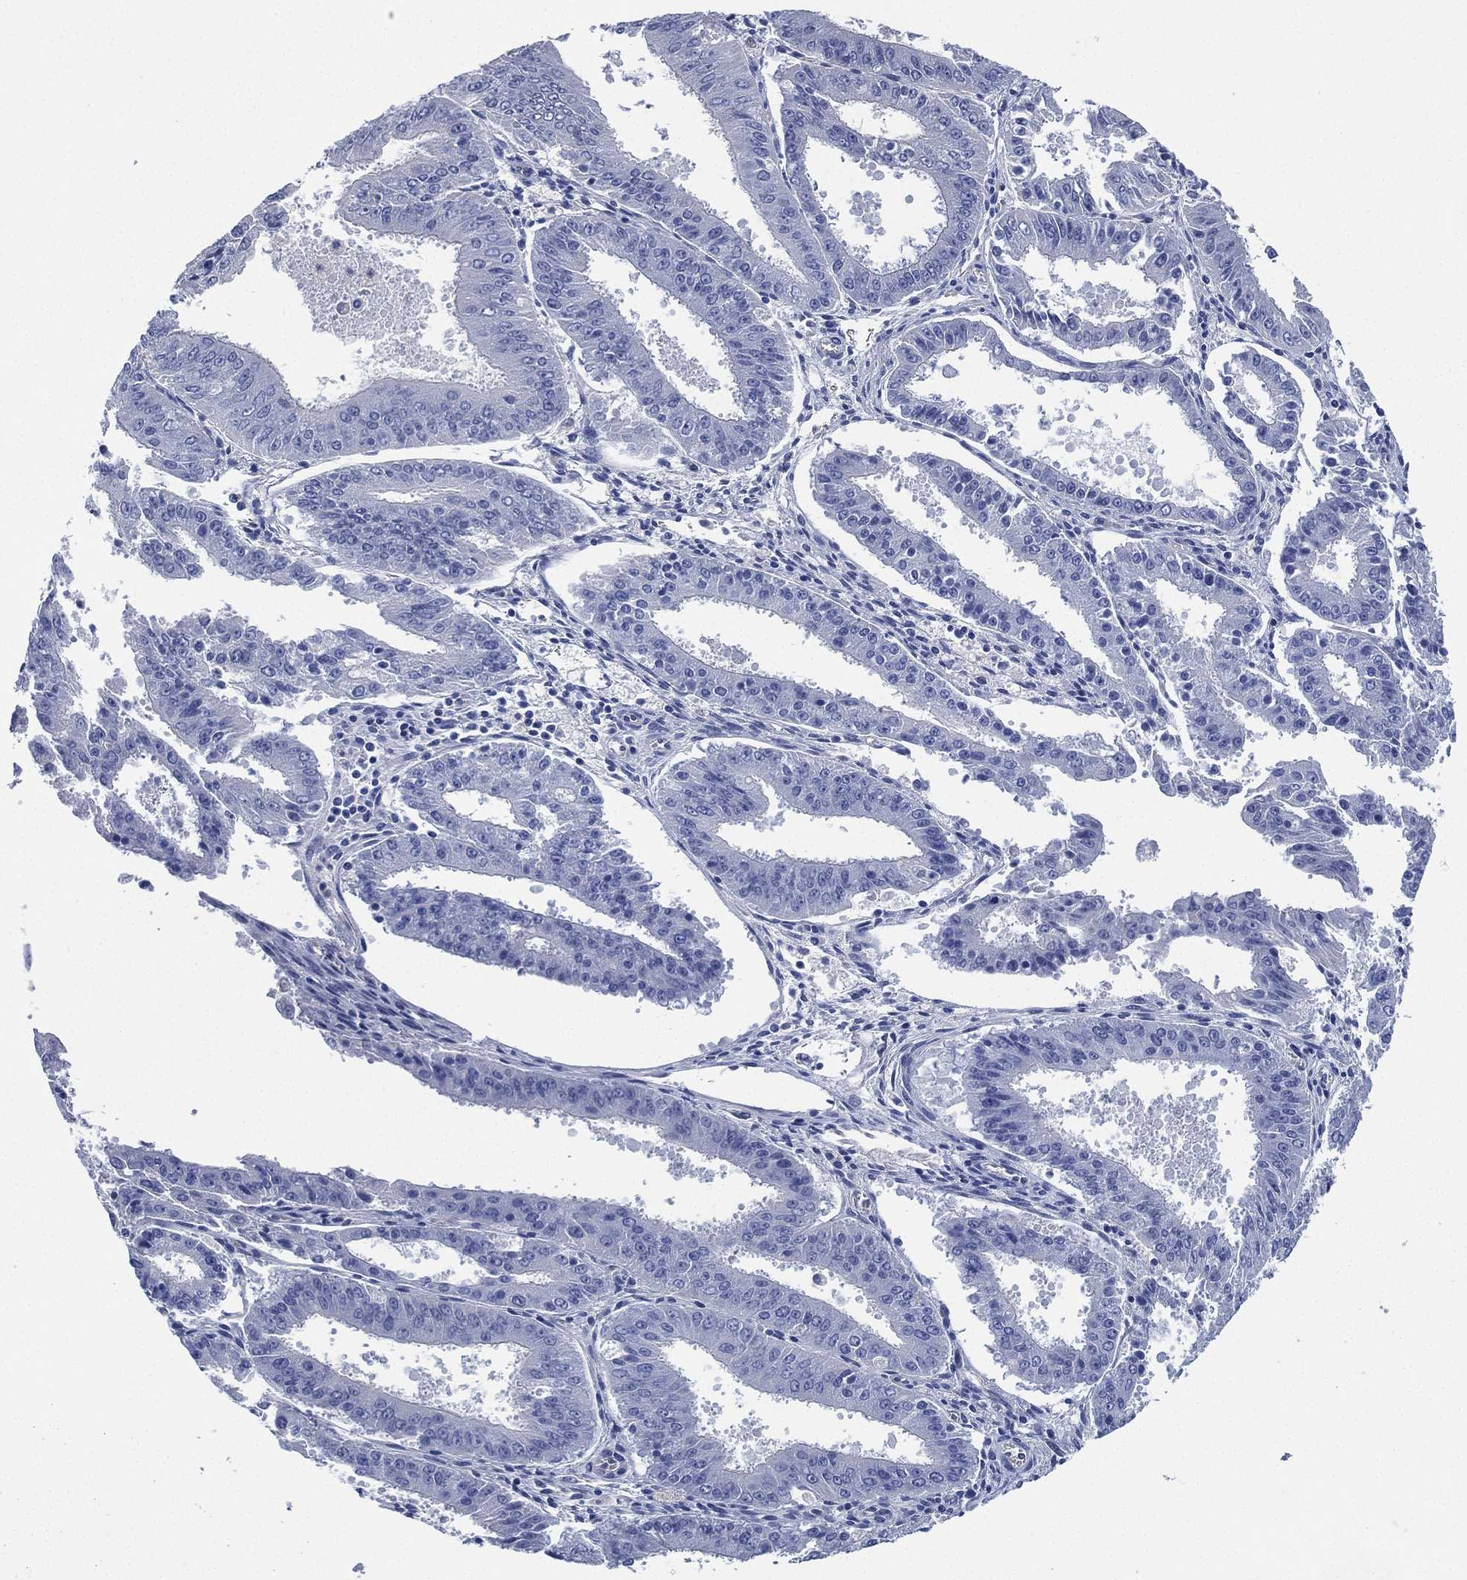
{"staining": {"intensity": "negative", "quantity": "none", "location": "none"}, "tissue": "ovarian cancer", "cell_type": "Tumor cells", "image_type": "cancer", "snomed": [{"axis": "morphology", "description": "Carcinoma, endometroid"}, {"axis": "topography", "description": "Ovary"}], "caption": "The immunohistochemistry (IHC) histopathology image has no significant expression in tumor cells of endometroid carcinoma (ovarian) tissue.", "gene": "CCDC70", "patient": {"sex": "female", "age": 42}}